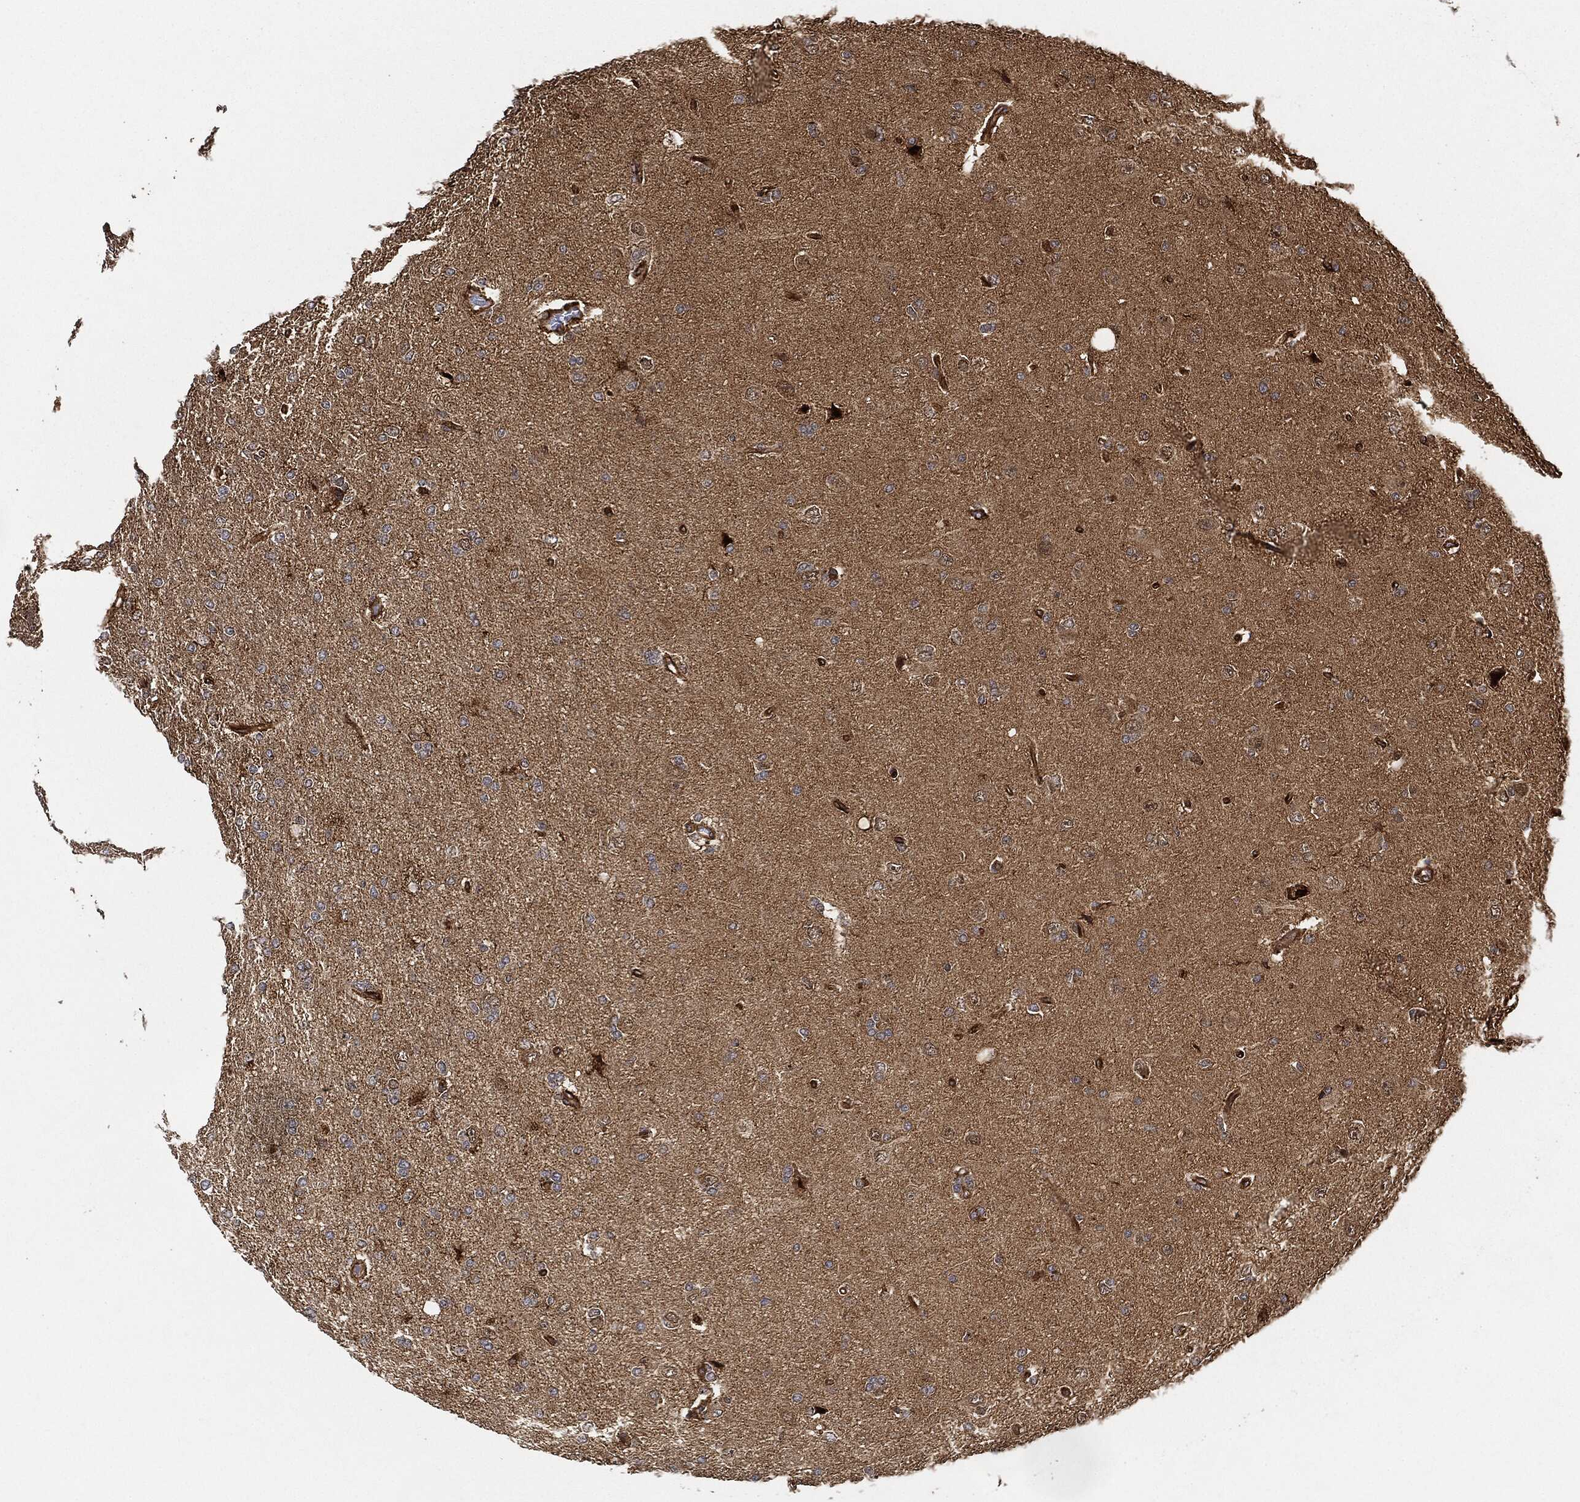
{"staining": {"intensity": "negative", "quantity": "none", "location": "none"}, "tissue": "glioma", "cell_type": "Tumor cells", "image_type": "cancer", "snomed": [{"axis": "morphology", "description": "Glioma, malignant, High grade"}, {"axis": "topography", "description": "Cerebral cortex"}], "caption": "High power microscopy photomicrograph of an immunohistochemistry (IHC) histopathology image of malignant glioma (high-grade), revealing no significant staining in tumor cells.", "gene": "MAP3K3", "patient": {"sex": "male", "age": 70}}